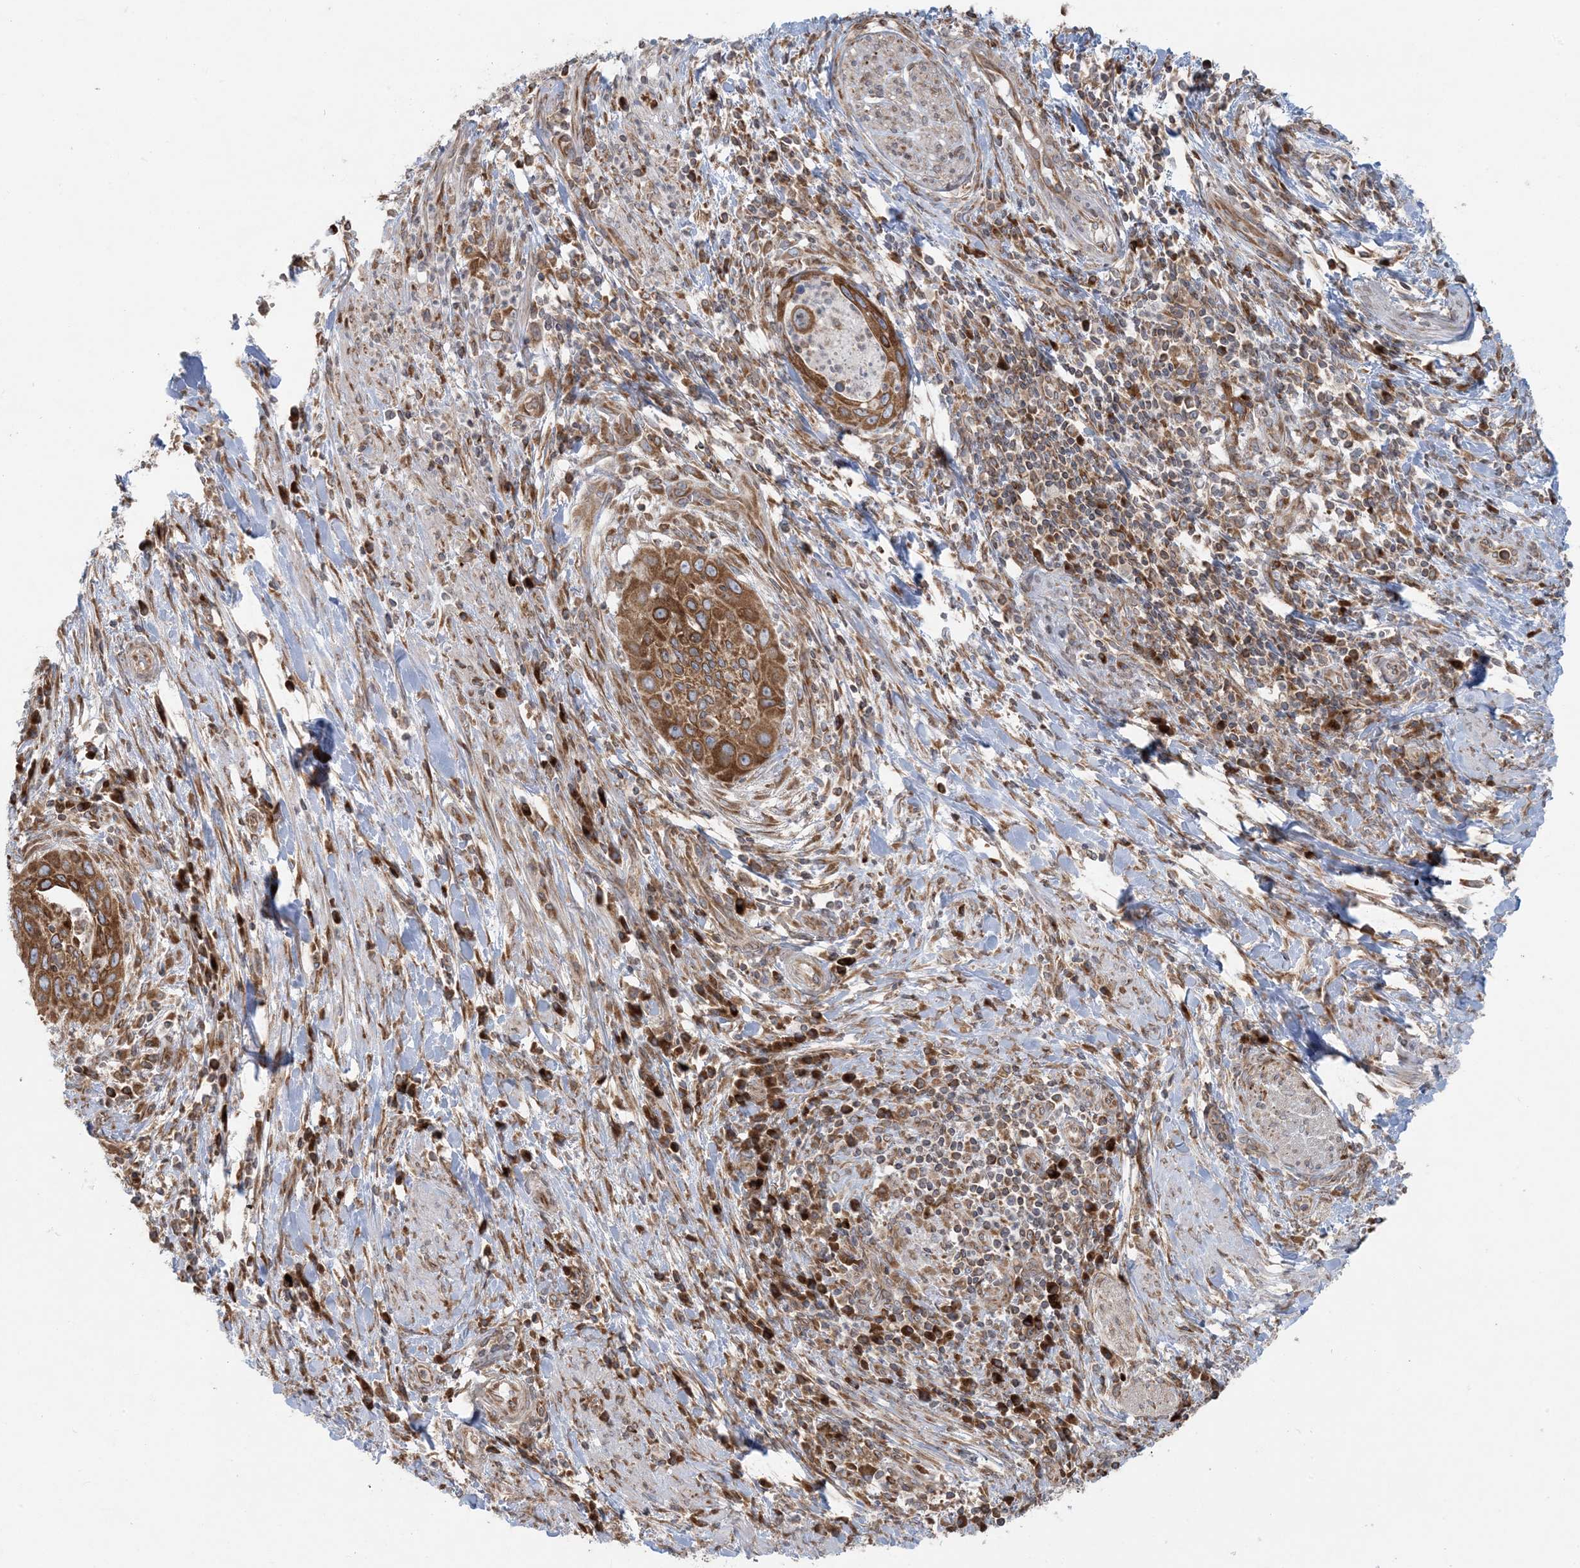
{"staining": {"intensity": "moderate", "quantity": ">75%", "location": "cytoplasmic/membranous"}, "tissue": "cervical cancer", "cell_type": "Tumor cells", "image_type": "cancer", "snomed": [{"axis": "morphology", "description": "Squamous cell carcinoma, NOS"}, {"axis": "topography", "description": "Cervix"}], "caption": "Immunohistochemistry of cervical squamous cell carcinoma reveals medium levels of moderate cytoplasmic/membranous positivity in about >75% of tumor cells. The staining was performed using DAB (3,3'-diaminobenzidine) to visualize the protein expression in brown, while the nuclei were stained in blue with hematoxylin (Magnification: 20x).", "gene": "UBXN4", "patient": {"sex": "female", "age": 38}}